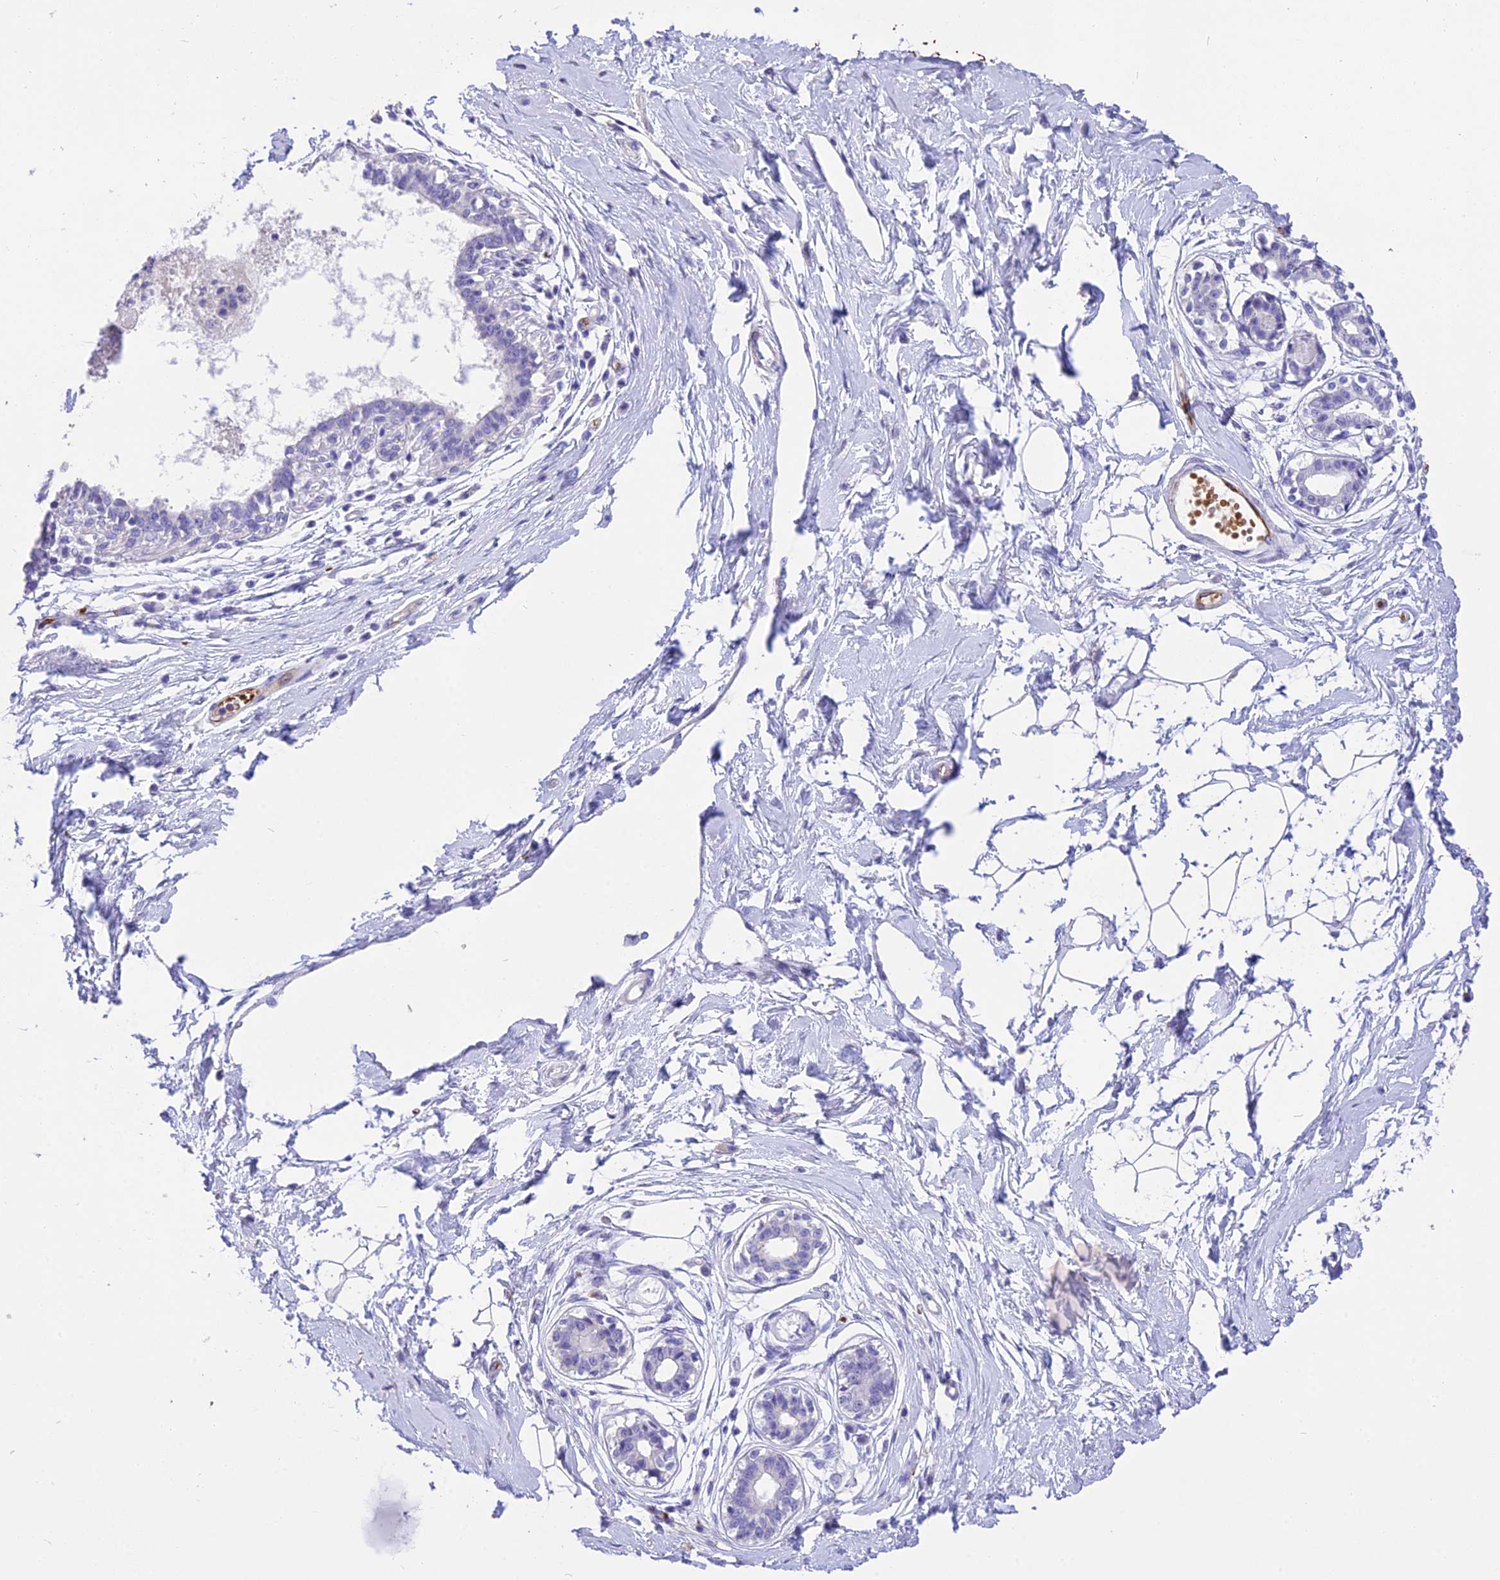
{"staining": {"intensity": "negative", "quantity": "none", "location": "none"}, "tissue": "breast", "cell_type": "Adipocytes", "image_type": "normal", "snomed": [{"axis": "morphology", "description": "Normal tissue, NOS"}, {"axis": "topography", "description": "Breast"}], "caption": "Protein analysis of unremarkable breast reveals no significant expression in adipocytes. Brightfield microscopy of immunohistochemistry stained with DAB (brown) and hematoxylin (blue), captured at high magnification.", "gene": "TNNC2", "patient": {"sex": "female", "age": 45}}